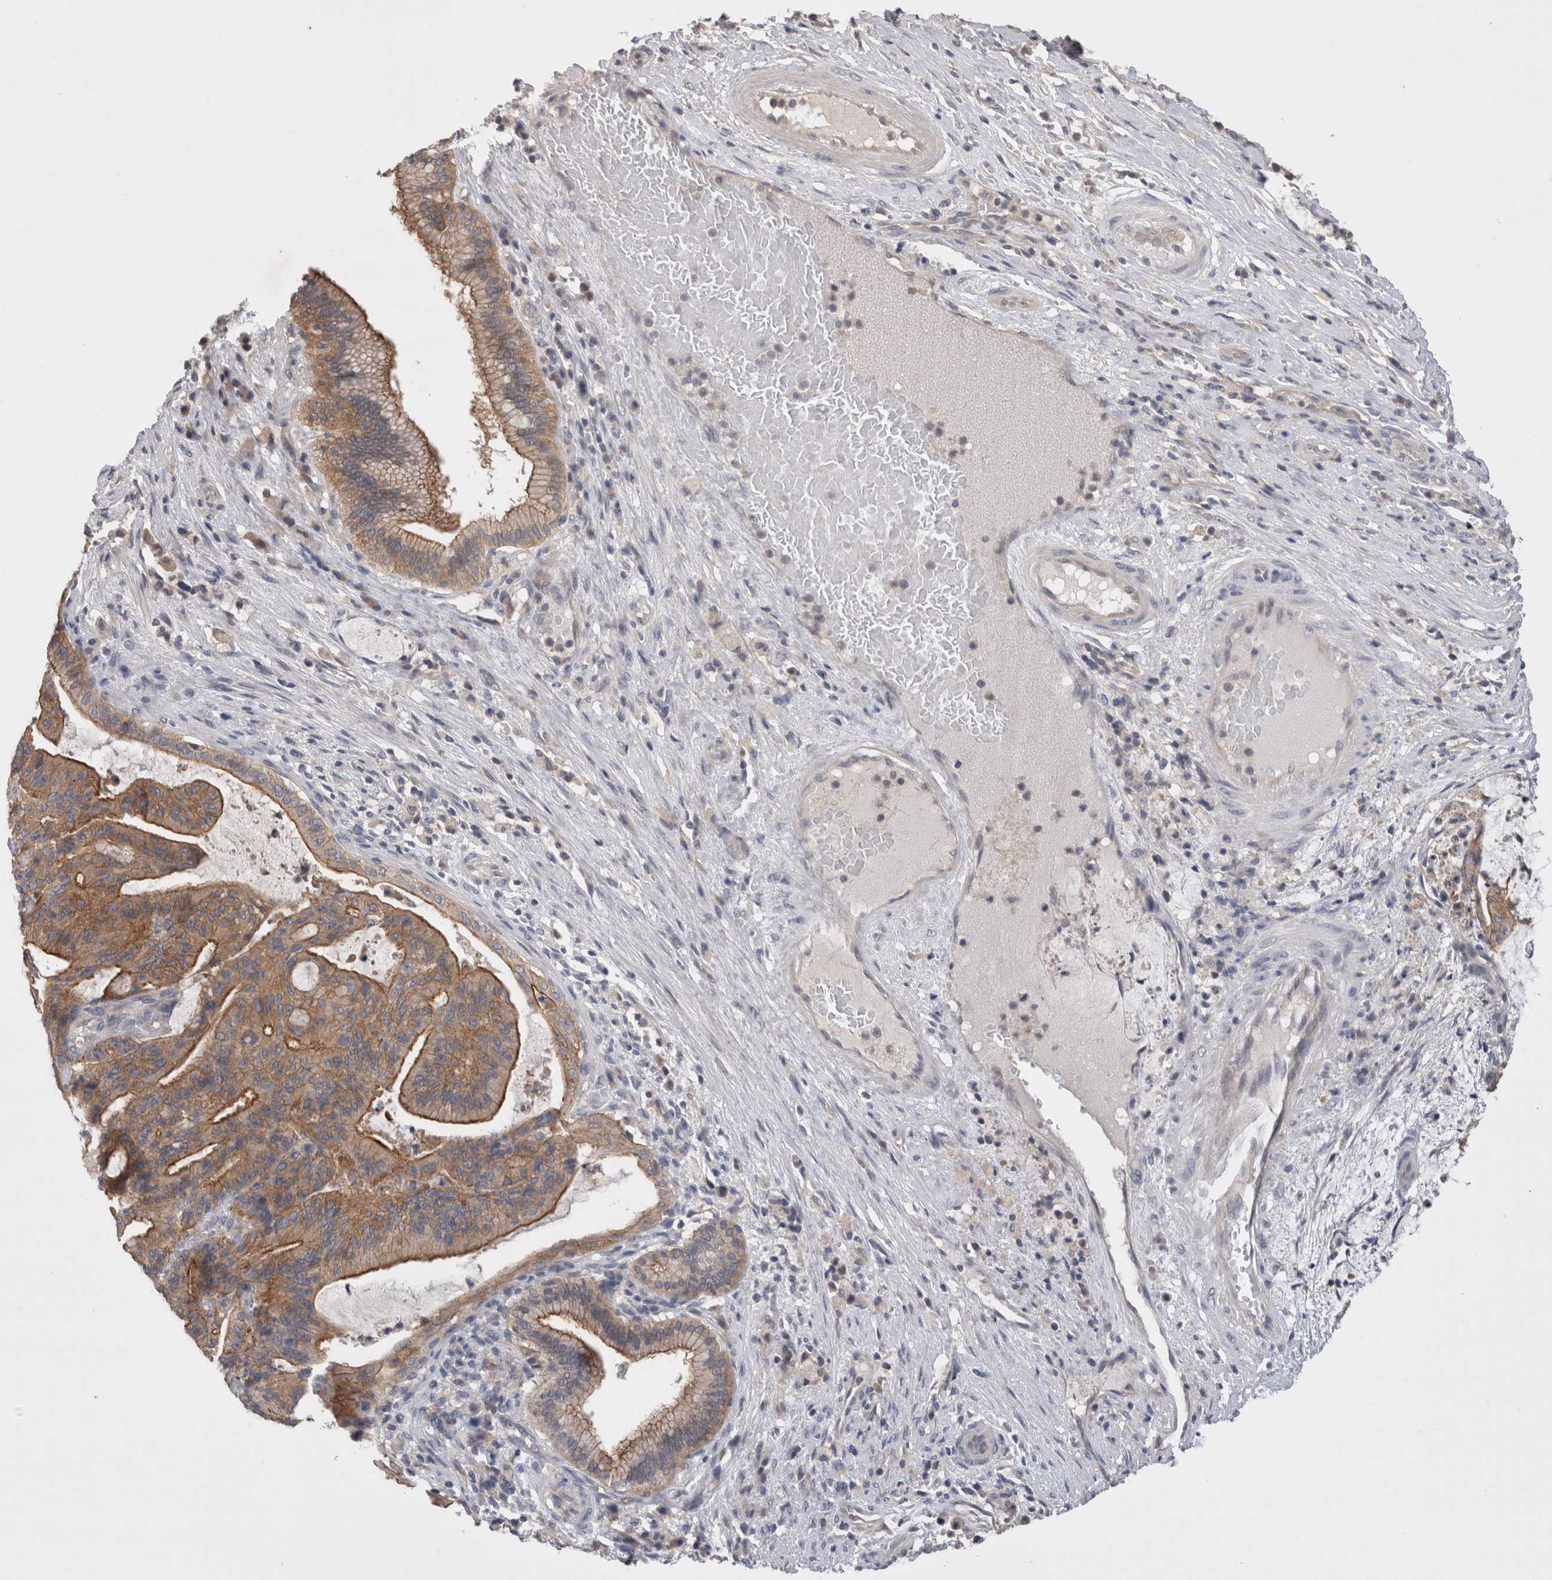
{"staining": {"intensity": "strong", "quantity": ">75%", "location": "cytoplasmic/membranous"}, "tissue": "liver cancer", "cell_type": "Tumor cells", "image_type": "cancer", "snomed": [{"axis": "morphology", "description": "Normal tissue, NOS"}, {"axis": "morphology", "description": "Cholangiocarcinoma"}, {"axis": "topography", "description": "Liver"}, {"axis": "topography", "description": "Peripheral nerve tissue"}], "caption": "A high amount of strong cytoplasmic/membranous positivity is present in approximately >75% of tumor cells in cholangiocarcinoma (liver) tissue.", "gene": "OTOR", "patient": {"sex": "female", "age": 73}}